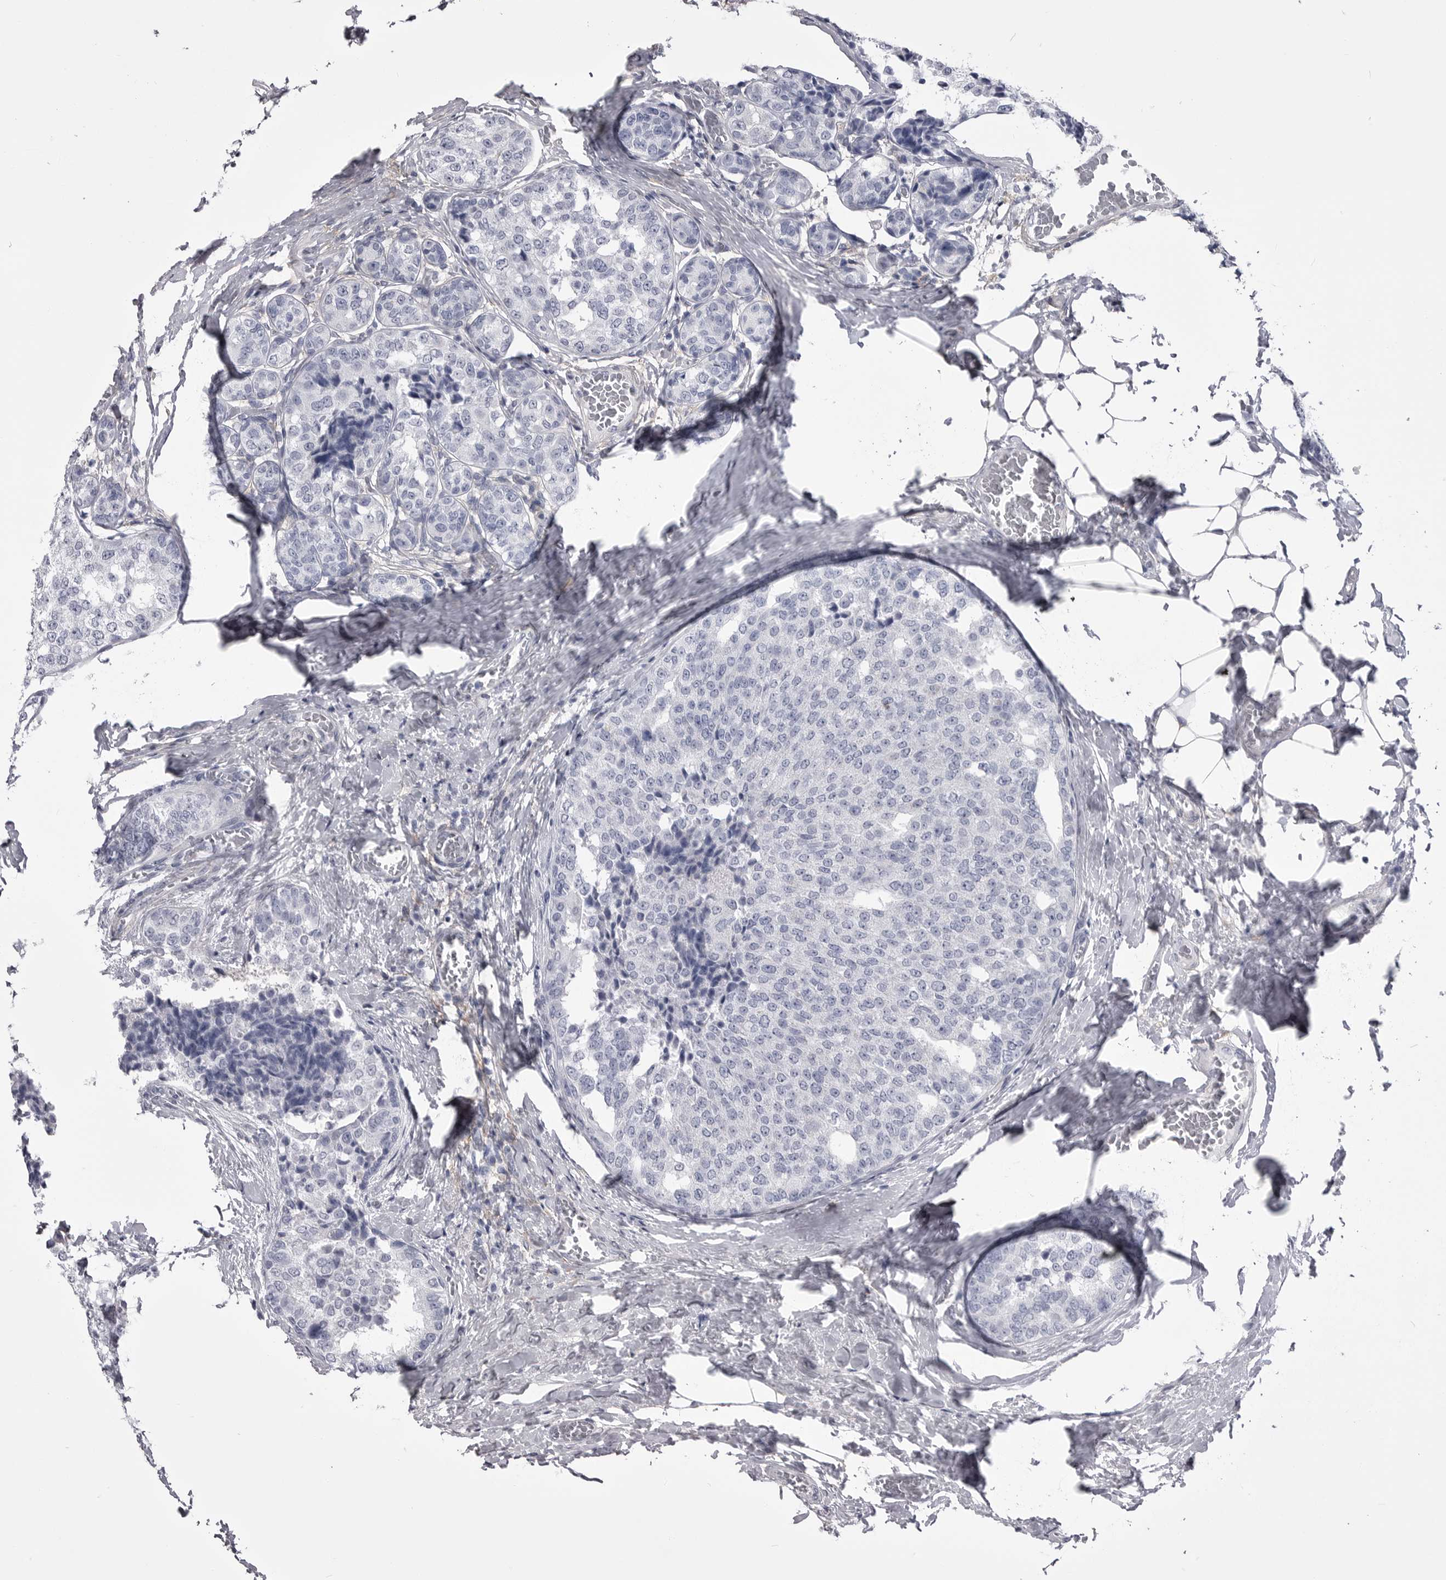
{"staining": {"intensity": "negative", "quantity": "none", "location": "none"}, "tissue": "breast cancer", "cell_type": "Tumor cells", "image_type": "cancer", "snomed": [{"axis": "morphology", "description": "Normal tissue, NOS"}, {"axis": "morphology", "description": "Duct carcinoma"}, {"axis": "topography", "description": "Breast"}], "caption": "Human infiltrating ductal carcinoma (breast) stained for a protein using immunohistochemistry demonstrates no expression in tumor cells.", "gene": "ANK2", "patient": {"sex": "female", "age": 43}}